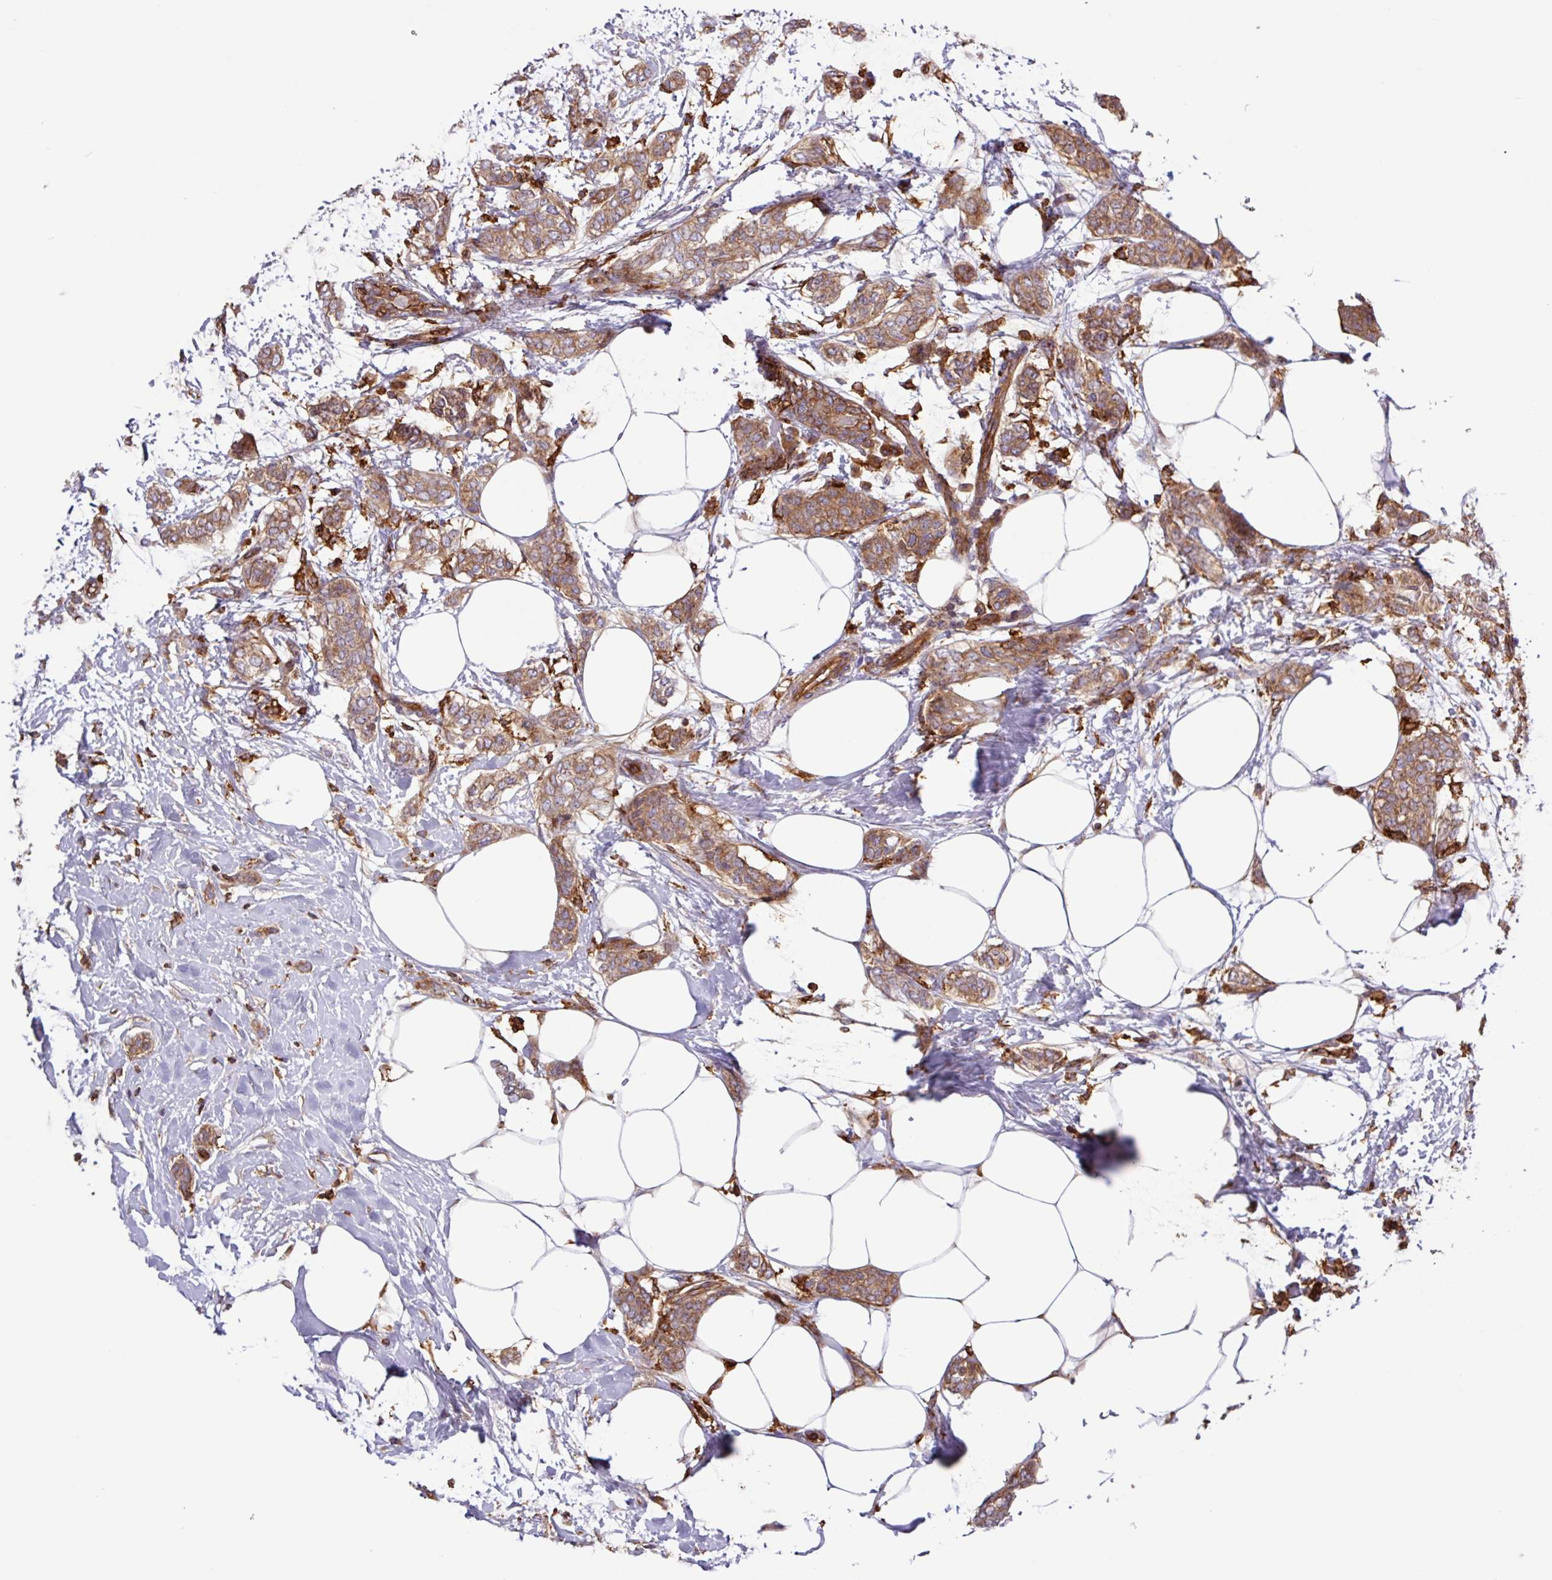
{"staining": {"intensity": "moderate", "quantity": ">75%", "location": "cytoplasmic/membranous"}, "tissue": "breast cancer", "cell_type": "Tumor cells", "image_type": "cancer", "snomed": [{"axis": "morphology", "description": "Duct carcinoma"}, {"axis": "topography", "description": "Breast"}], "caption": "A histopathology image of breast cancer stained for a protein demonstrates moderate cytoplasmic/membranous brown staining in tumor cells.", "gene": "ACTR3", "patient": {"sex": "female", "age": 72}}